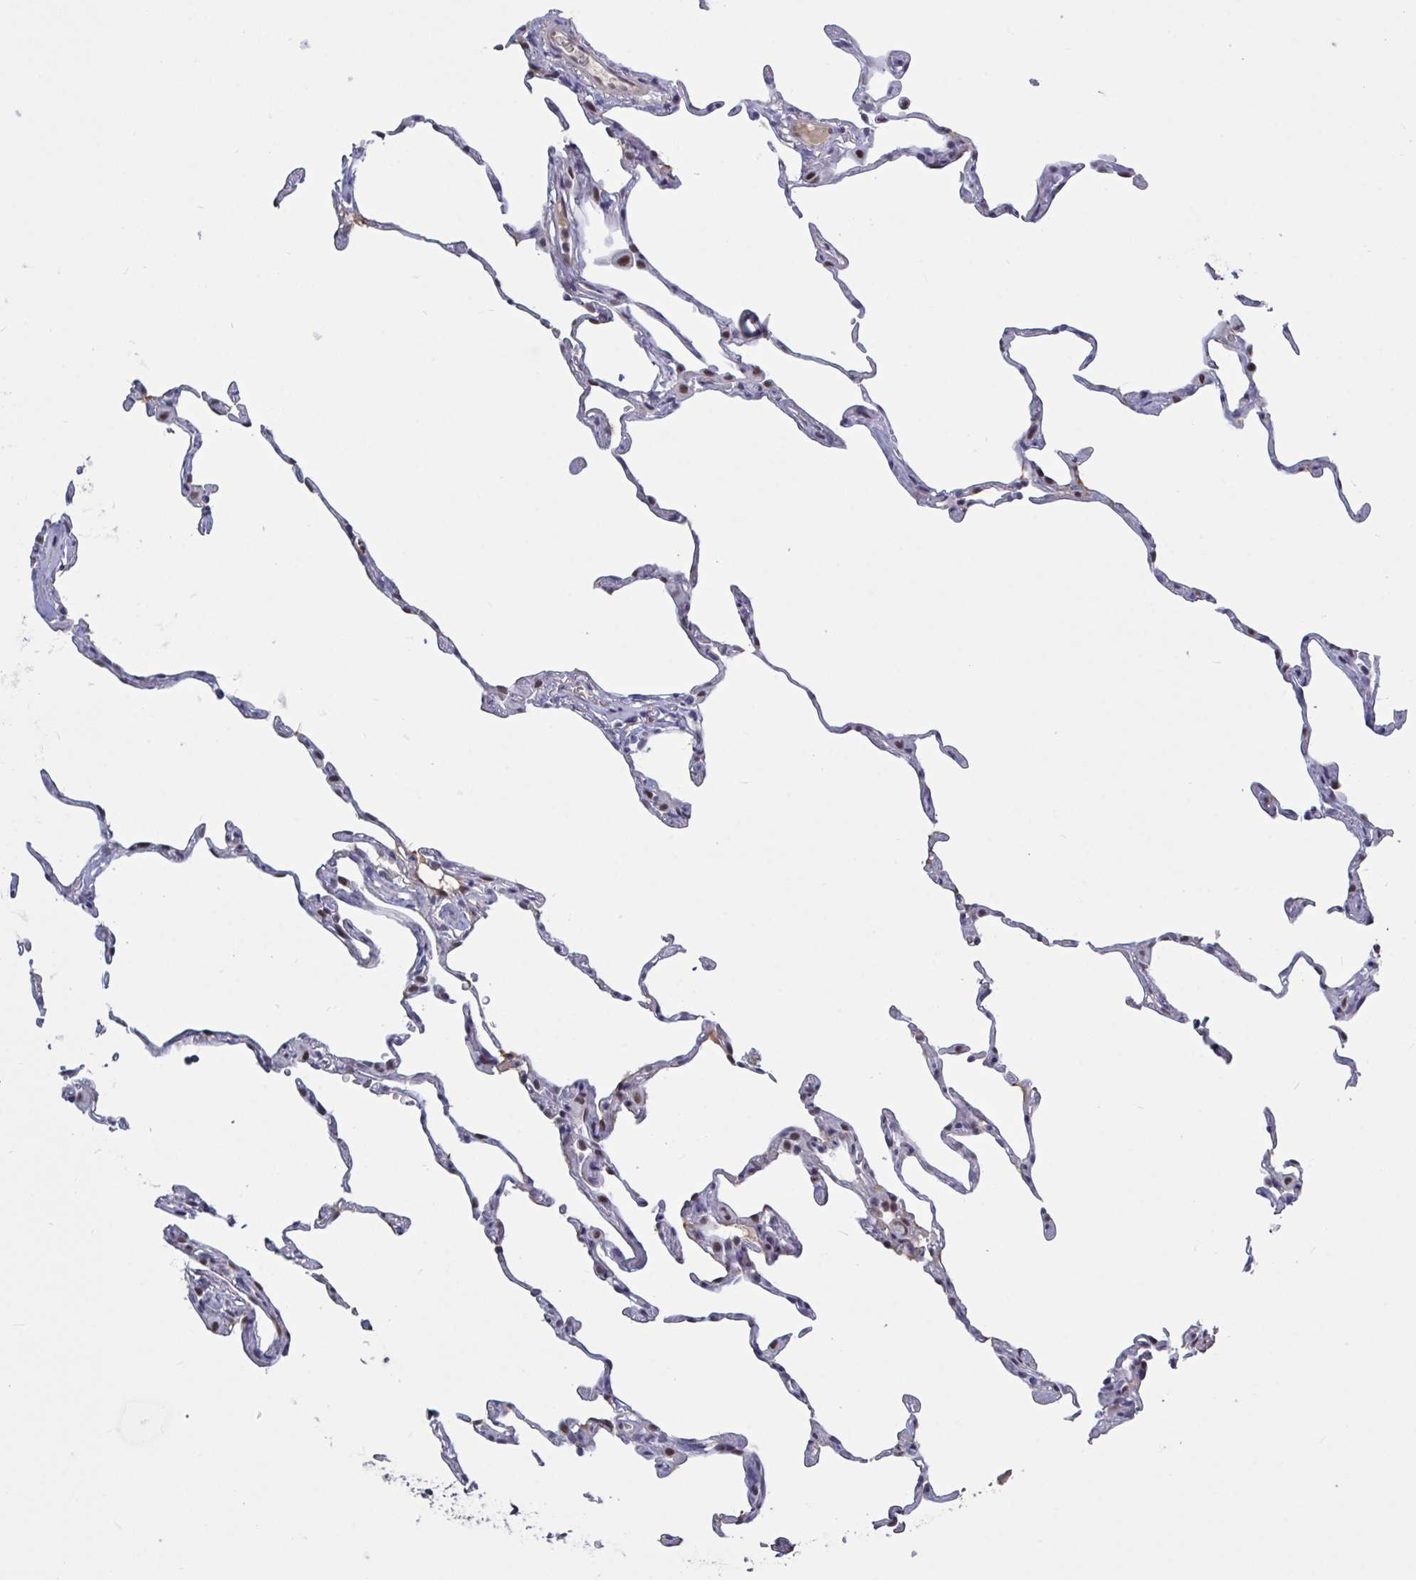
{"staining": {"intensity": "moderate", "quantity": "25%-75%", "location": "nuclear"}, "tissue": "lung", "cell_type": "Alveolar cells", "image_type": "normal", "snomed": [{"axis": "morphology", "description": "Normal tissue, NOS"}, {"axis": "topography", "description": "Lung"}], "caption": "Protein staining shows moderate nuclear expression in about 25%-75% of alveolar cells in benign lung. The protein is shown in brown color, while the nuclei are stained blue.", "gene": "BCL7B", "patient": {"sex": "female", "age": 57}}